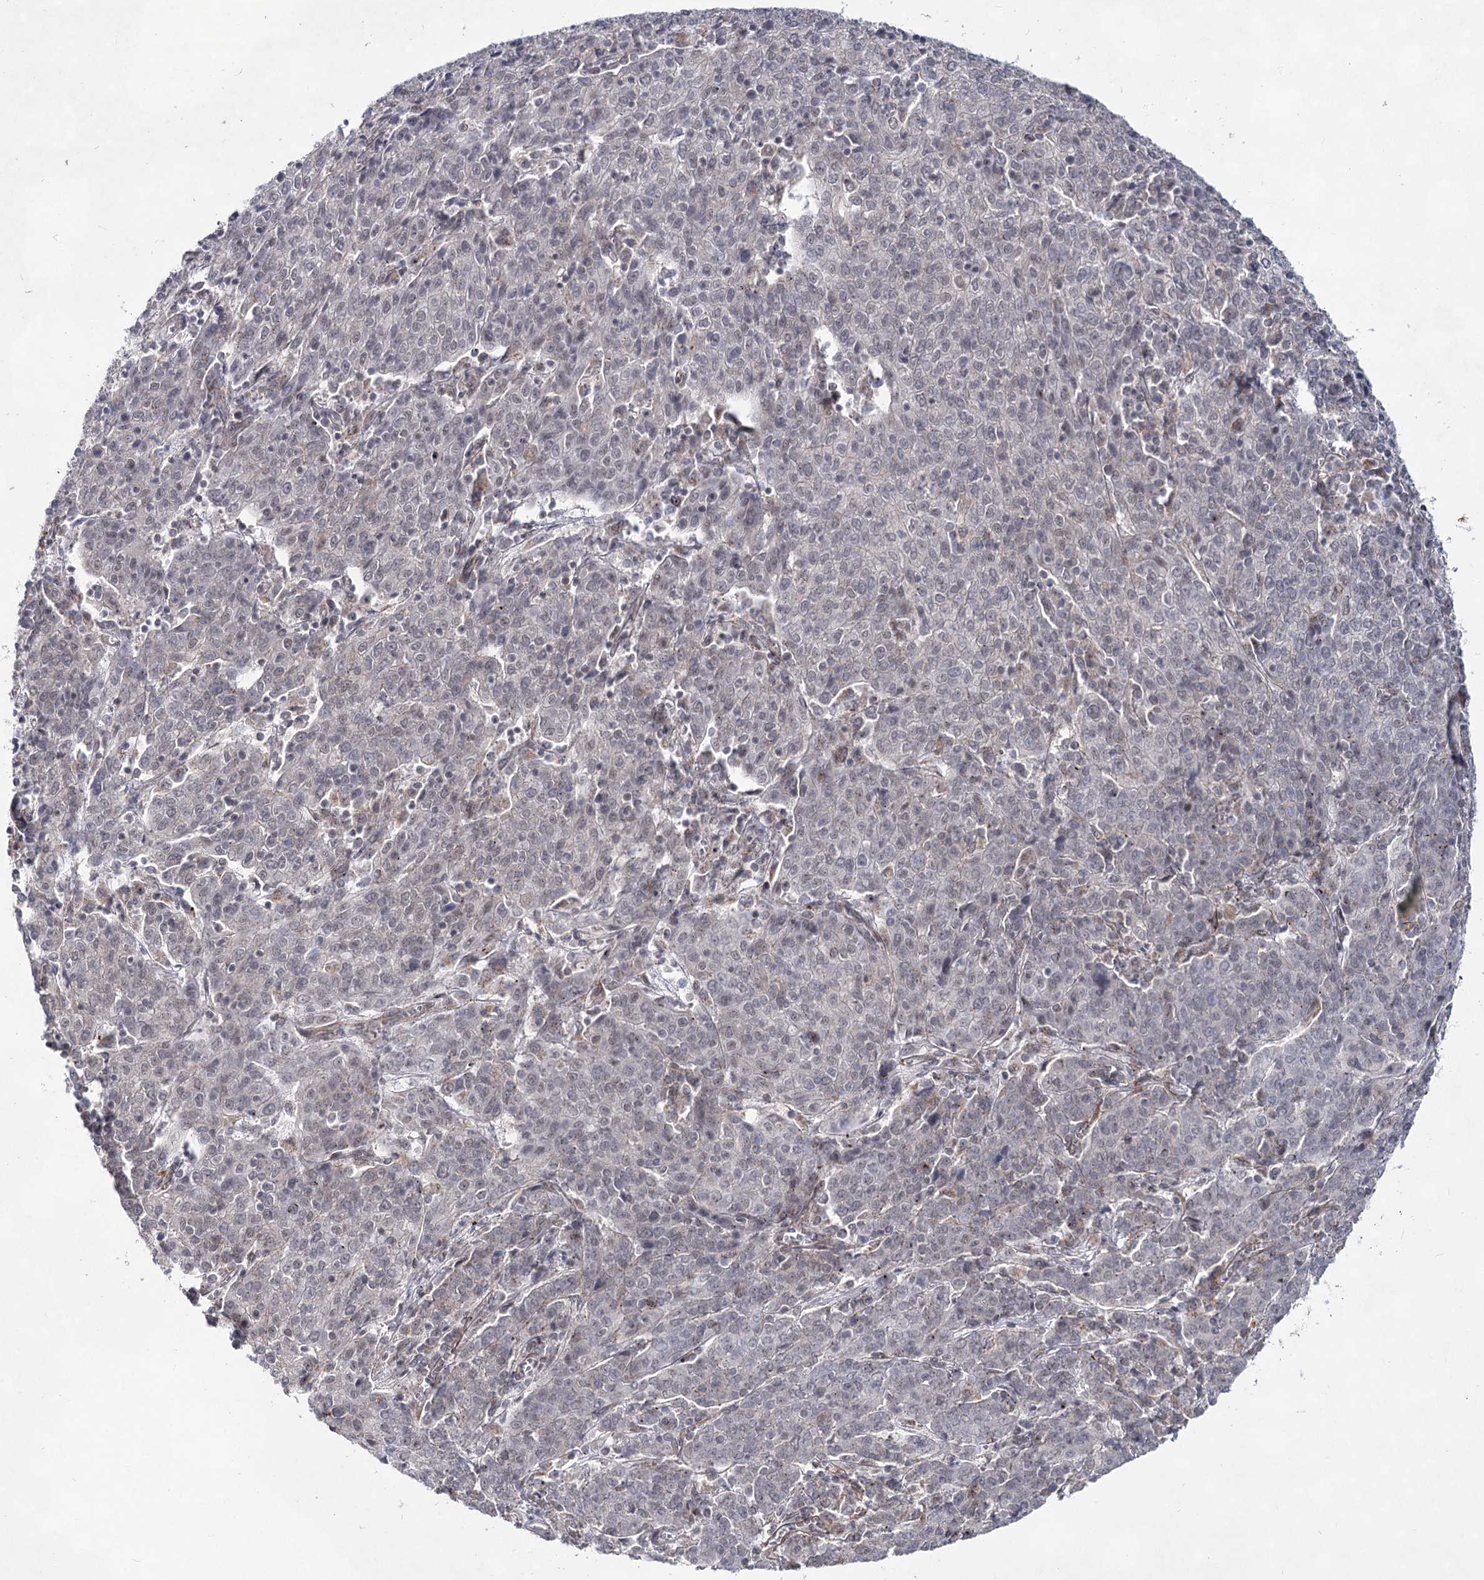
{"staining": {"intensity": "negative", "quantity": "none", "location": "none"}, "tissue": "cervical cancer", "cell_type": "Tumor cells", "image_type": "cancer", "snomed": [{"axis": "morphology", "description": "Squamous cell carcinoma, NOS"}, {"axis": "topography", "description": "Cervix"}], "caption": "Photomicrograph shows no protein staining in tumor cells of cervical squamous cell carcinoma tissue.", "gene": "ATL2", "patient": {"sex": "female", "age": 67}}